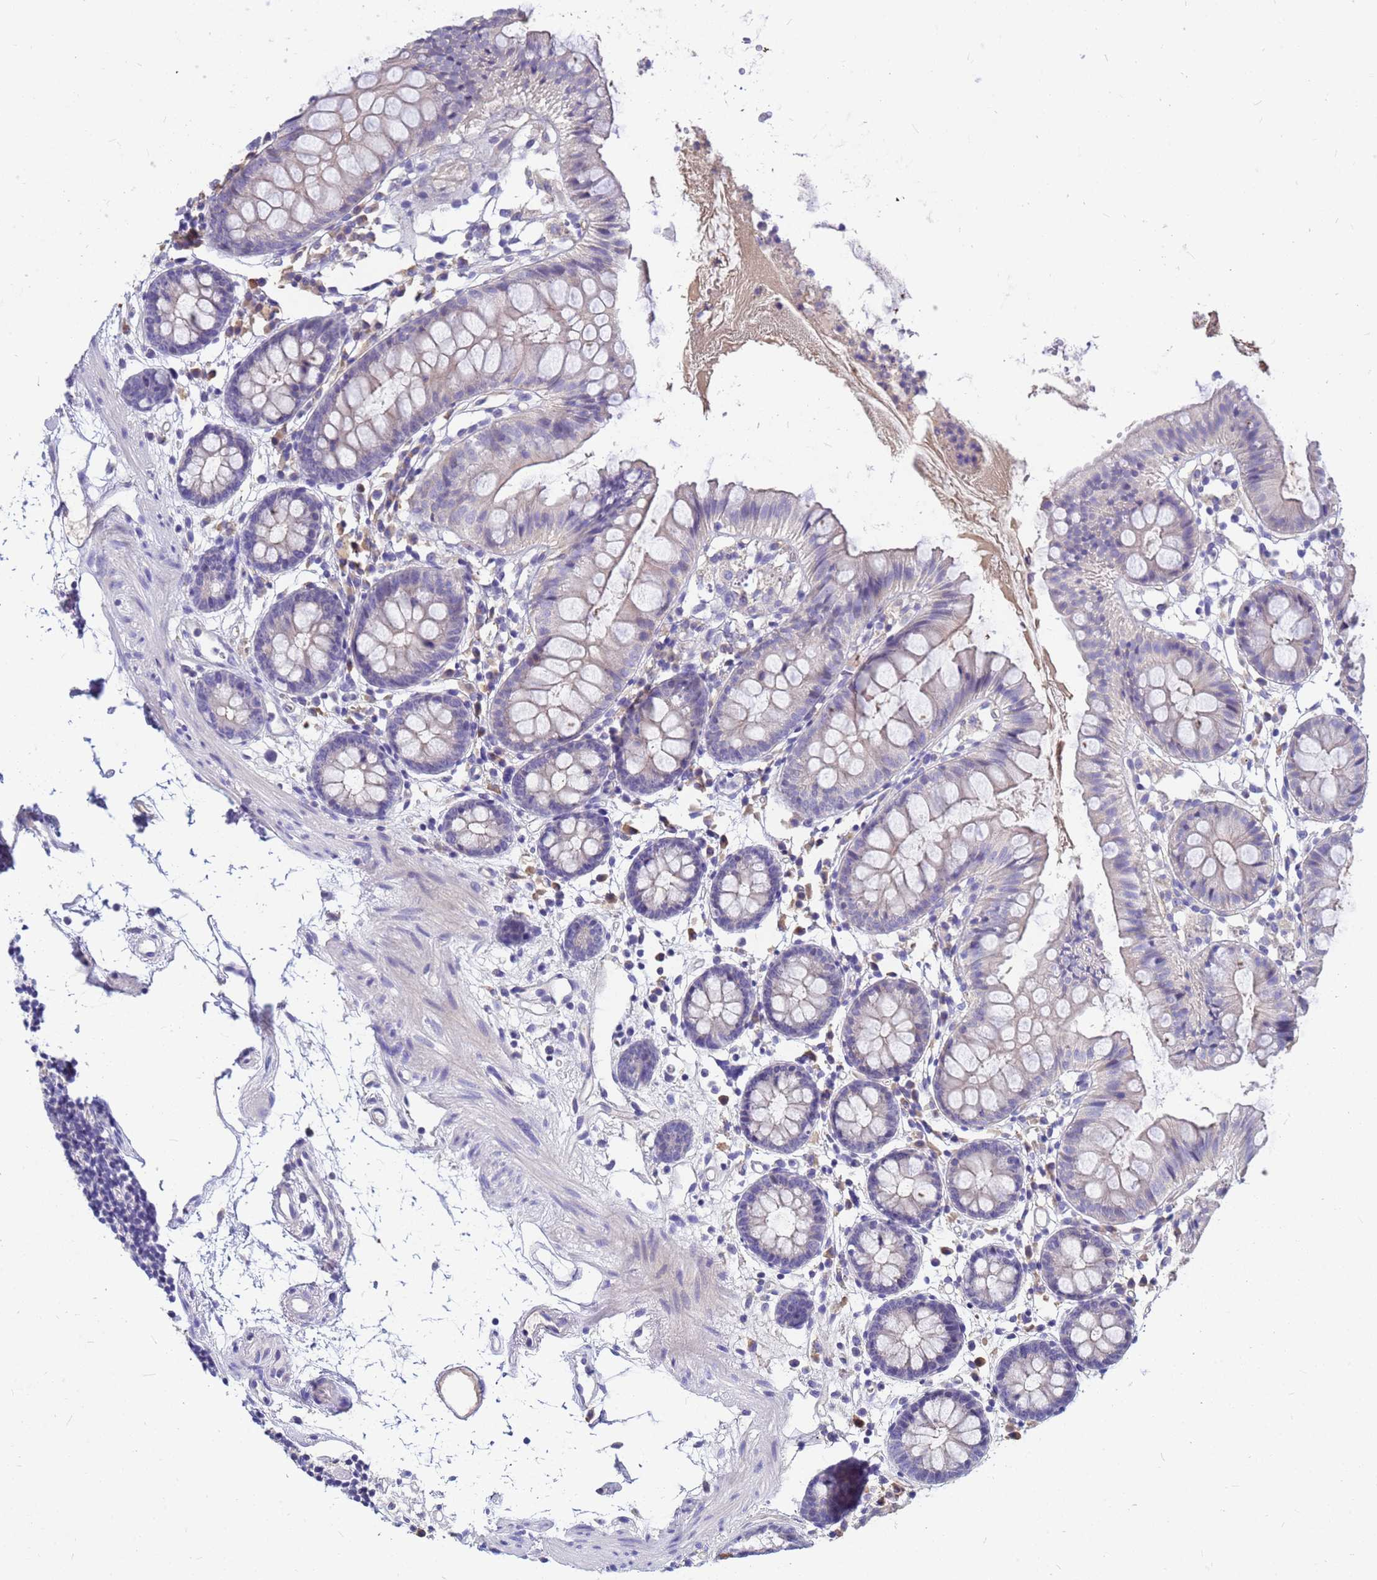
{"staining": {"intensity": "negative", "quantity": "none", "location": "none"}, "tissue": "colon", "cell_type": "Endothelial cells", "image_type": "normal", "snomed": [{"axis": "morphology", "description": "Normal tissue, NOS"}, {"axis": "topography", "description": "Colon"}], "caption": "Immunohistochemistry (IHC) histopathology image of normal colon stained for a protein (brown), which shows no staining in endothelial cells. (Immunohistochemistry (IHC), brightfield microscopy, high magnification).", "gene": "DPRX", "patient": {"sex": "female", "age": 84}}